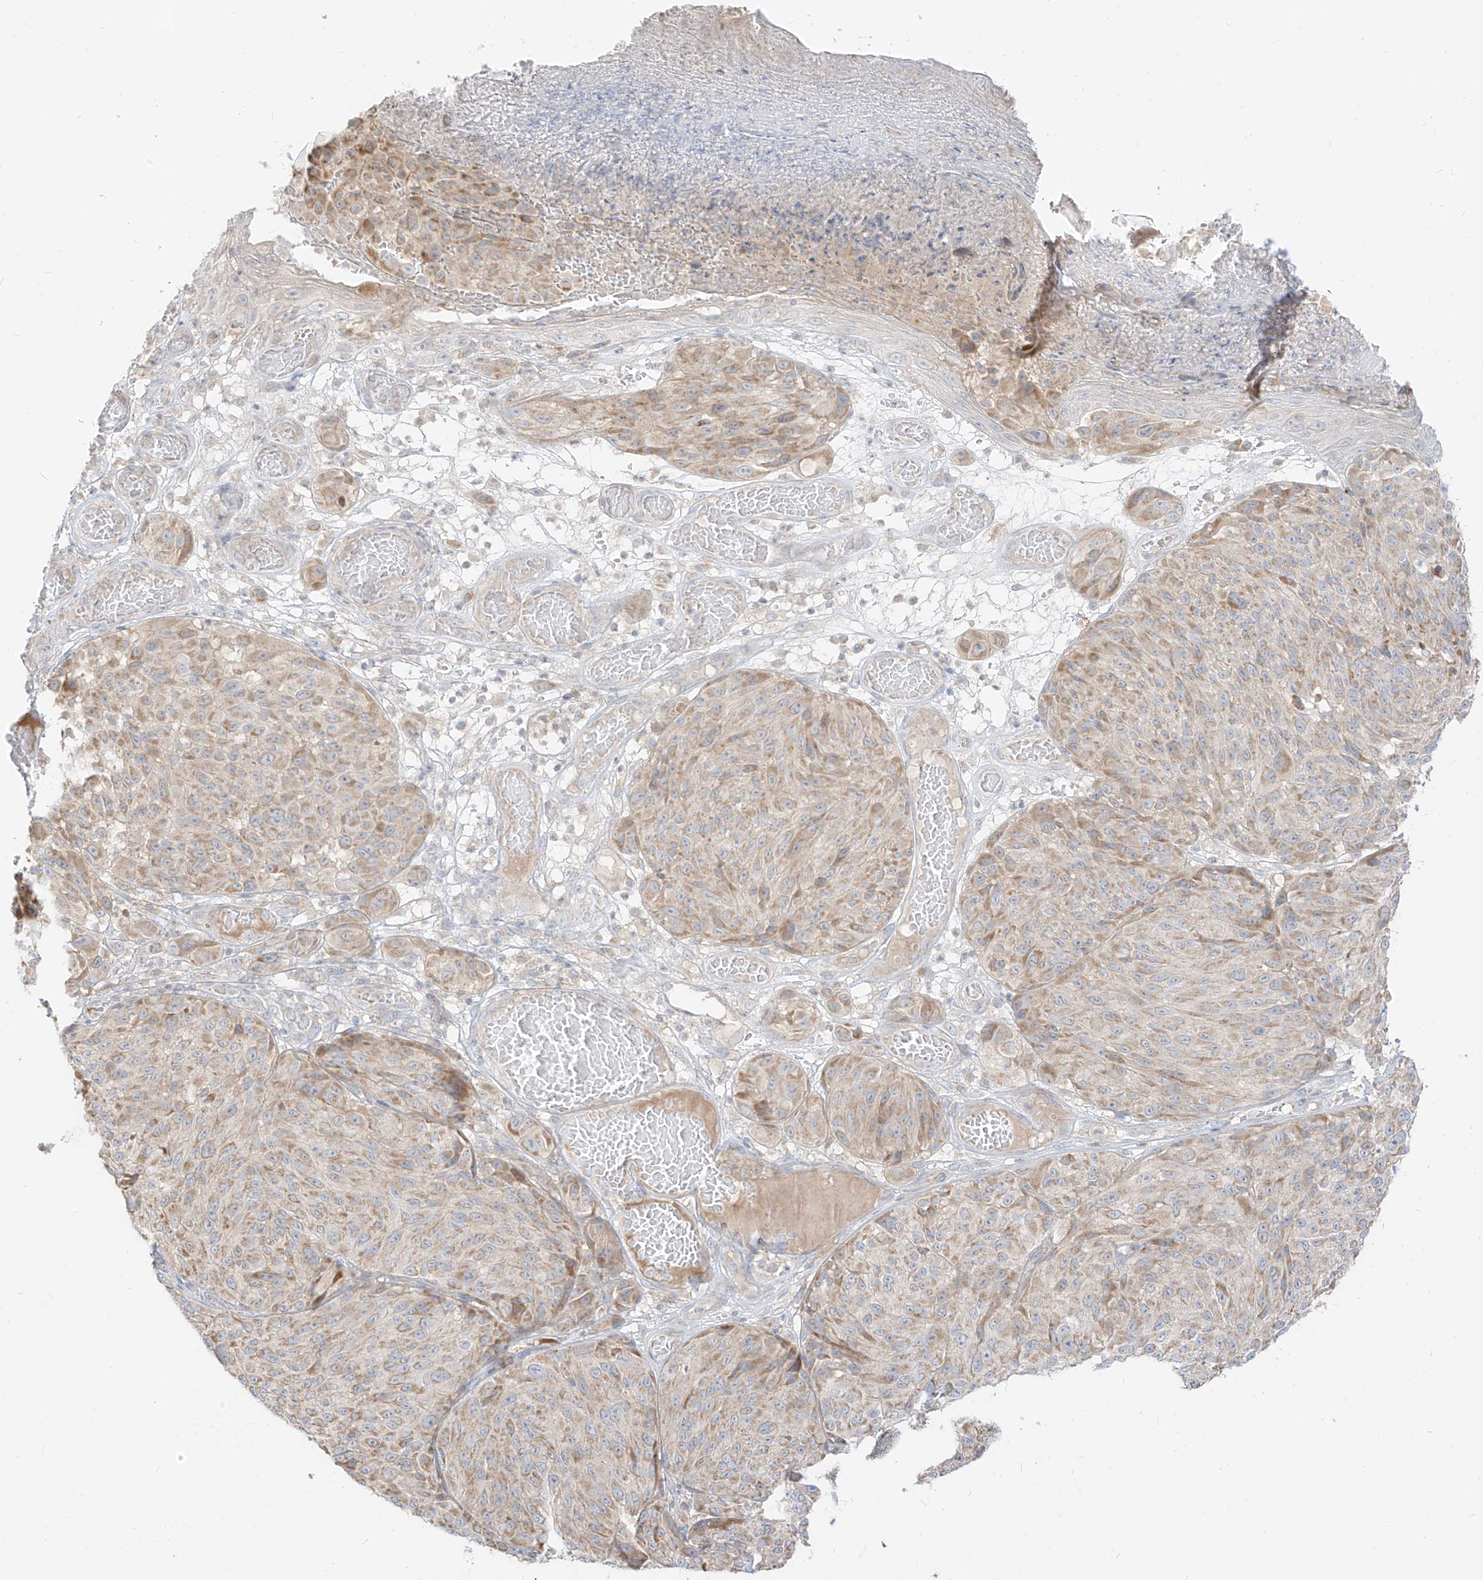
{"staining": {"intensity": "weak", "quantity": "25%-75%", "location": "cytoplasmic/membranous"}, "tissue": "melanoma", "cell_type": "Tumor cells", "image_type": "cancer", "snomed": [{"axis": "morphology", "description": "Malignant melanoma, NOS"}, {"axis": "topography", "description": "Skin"}], "caption": "A micrograph of malignant melanoma stained for a protein displays weak cytoplasmic/membranous brown staining in tumor cells.", "gene": "ZIM3", "patient": {"sex": "male", "age": 83}}